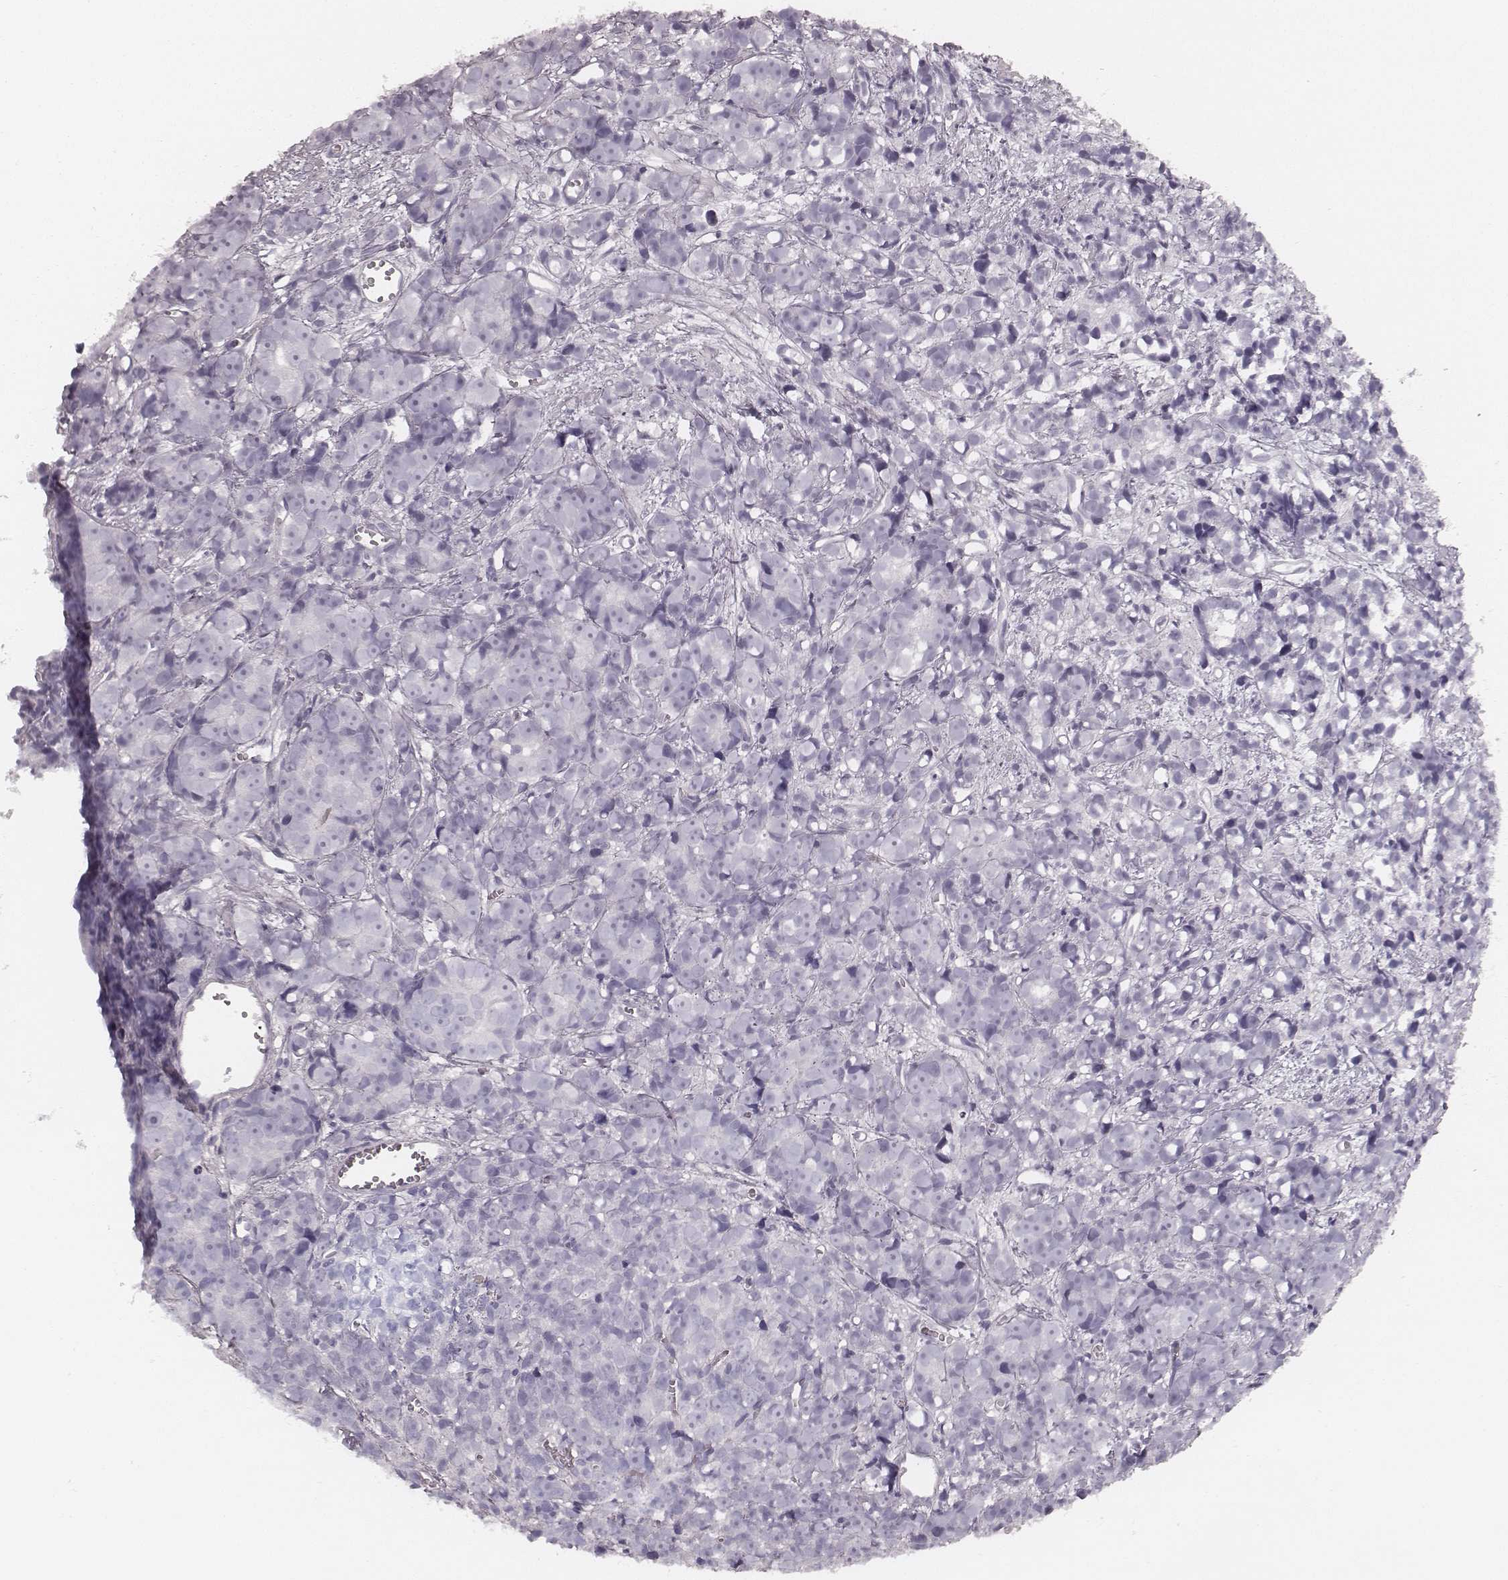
{"staining": {"intensity": "negative", "quantity": "none", "location": "none"}, "tissue": "prostate cancer", "cell_type": "Tumor cells", "image_type": "cancer", "snomed": [{"axis": "morphology", "description": "Adenocarcinoma, High grade"}, {"axis": "topography", "description": "Prostate"}], "caption": "Prostate adenocarcinoma (high-grade) stained for a protein using immunohistochemistry (IHC) reveals no expression tumor cells.", "gene": "KRT34", "patient": {"sex": "male", "age": 77}}